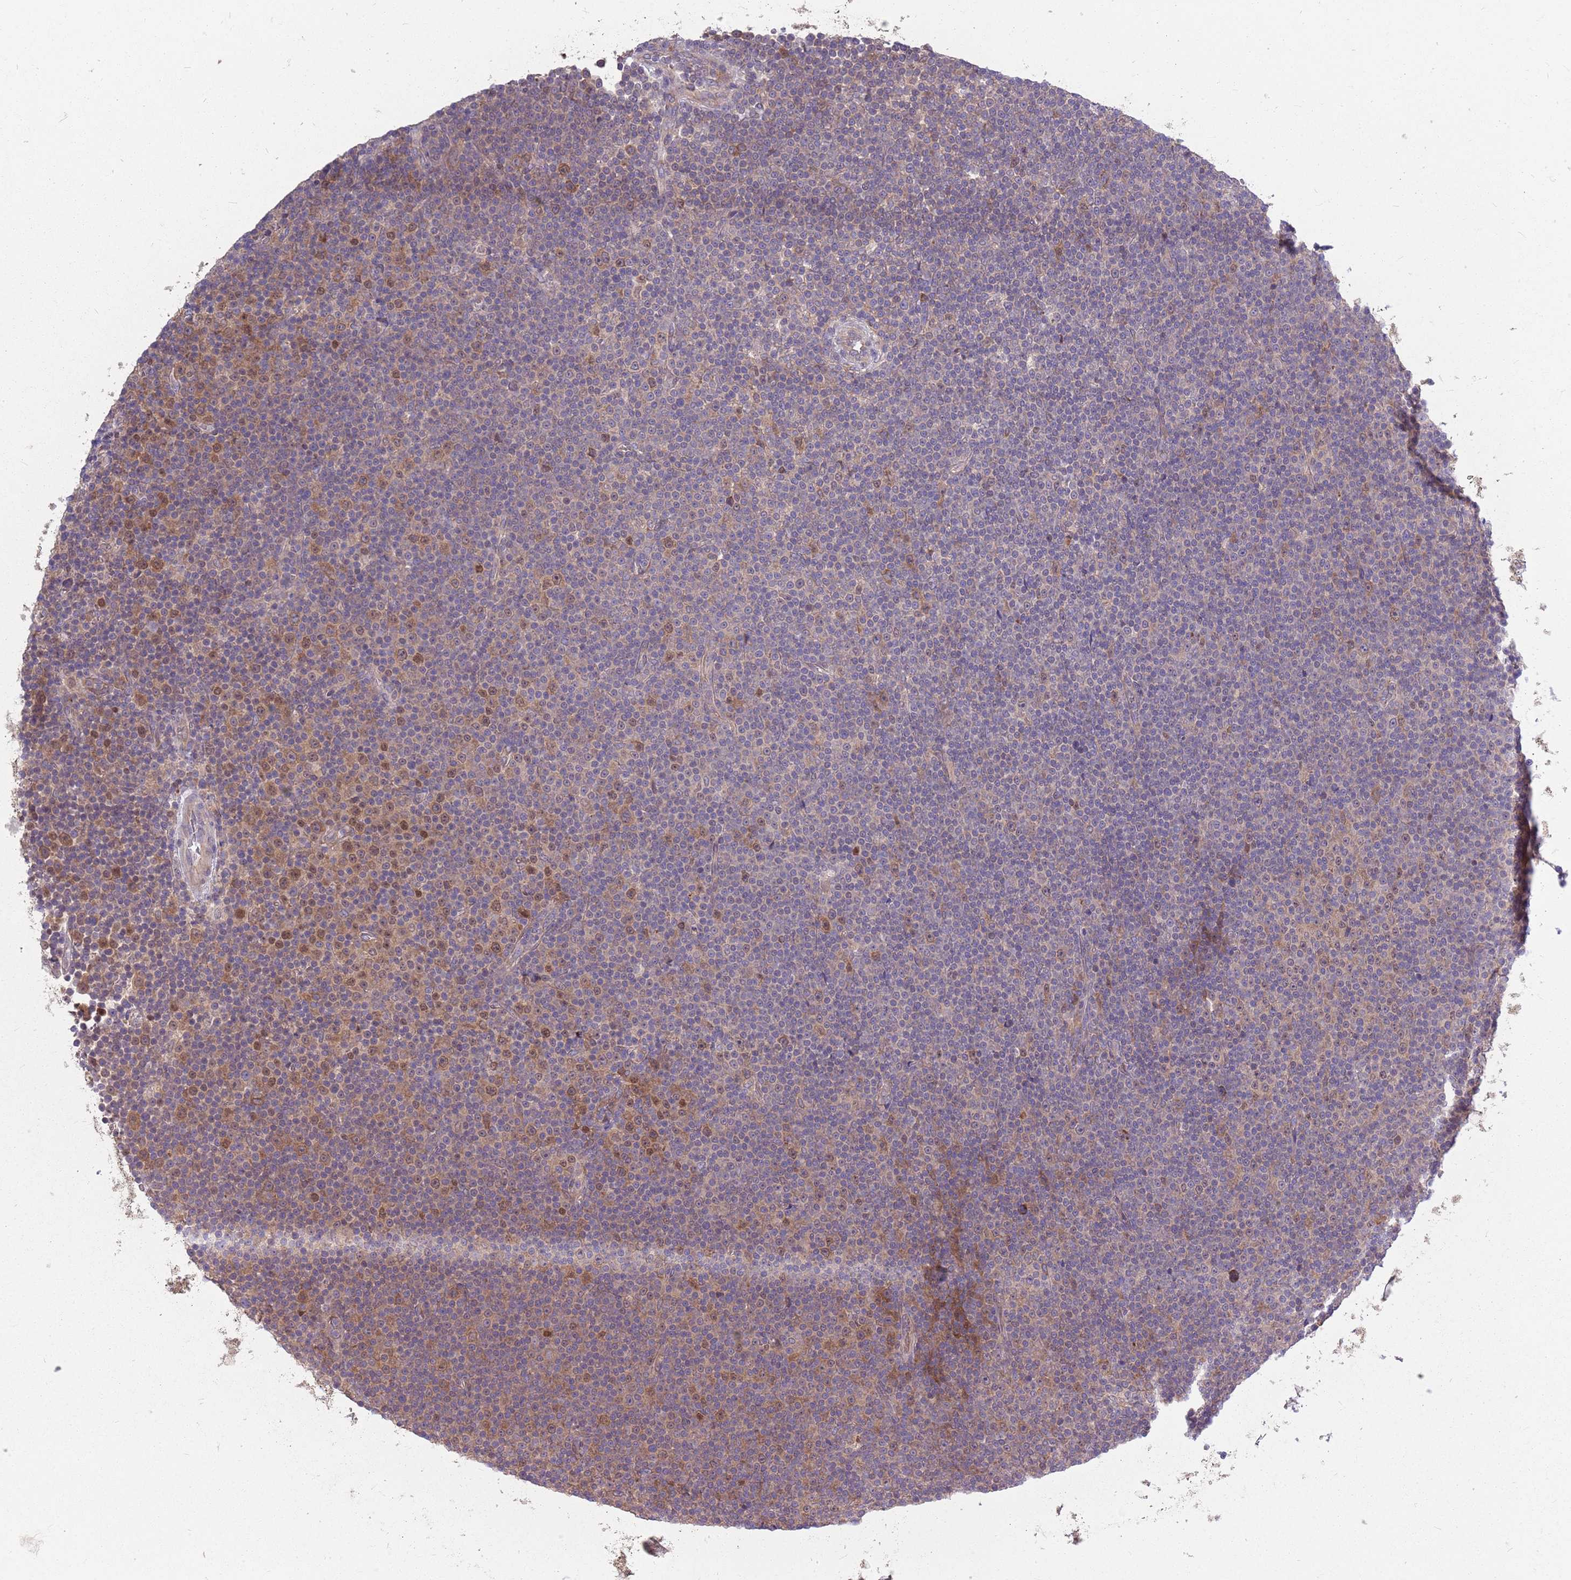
{"staining": {"intensity": "moderate", "quantity": "<25%", "location": "cytoplasmic/membranous,nuclear"}, "tissue": "lymphoma", "cell_type": "Tumor cells", "image_type": "cancer", "snomed": [{"axis": "morphology", "description": "Malignant lymphoma, non-Hodgkin's type, Low grade"}, {"axis": "topography", "description": "Lymph node"}], "caption": "High-power microscopy captured an IHC histopathology image of low-grade malignant lymphoma, non-Hodgkin's type, revealing moderate cytoplasmic/membranous and nuclear positivity in about <25% of tumor cells.", "gene": "PPP1R27", "patient": {"sex": "female", "age": 67}}